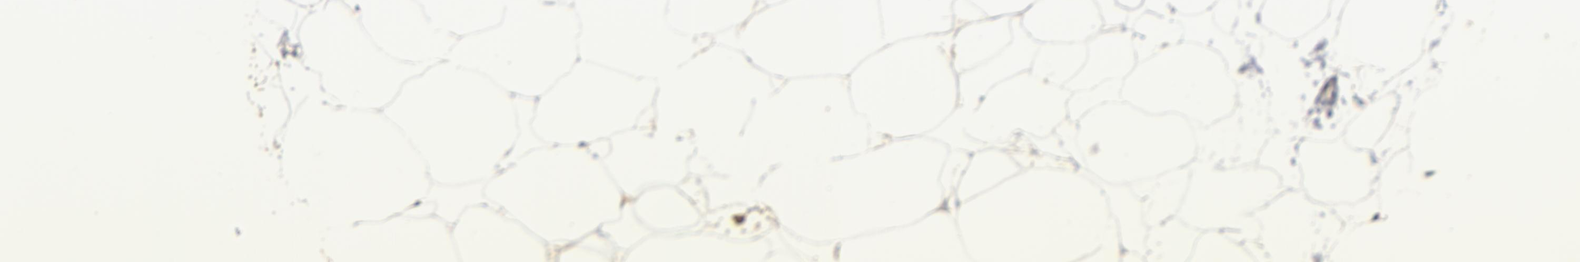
{"staining": {"intensity": "negative", "quantity": "none", "location": "none"}, "tissue": "adipose tissue", "cell_type": "Adipocytes", "image_type": "normal", "snomed": [{"axis": "morphology", "description": "Normal tissue, NOS"}, {"axis": "morphology", "description": "Duct carcinoma"}, {"axis": "topography", "description": "Breast"}, {"axis": "topography", "description": "Adipose tissue"}], "caption": "Immunohistochemistry image of unremarkable adipose tissue: adipose tissue stained with DAB (3,3'-diaminobenzidine) reveals no significant protein staining in adipocytes.", "gene": "GPM6B", "patient": {"sex": "female", "age": 37}}